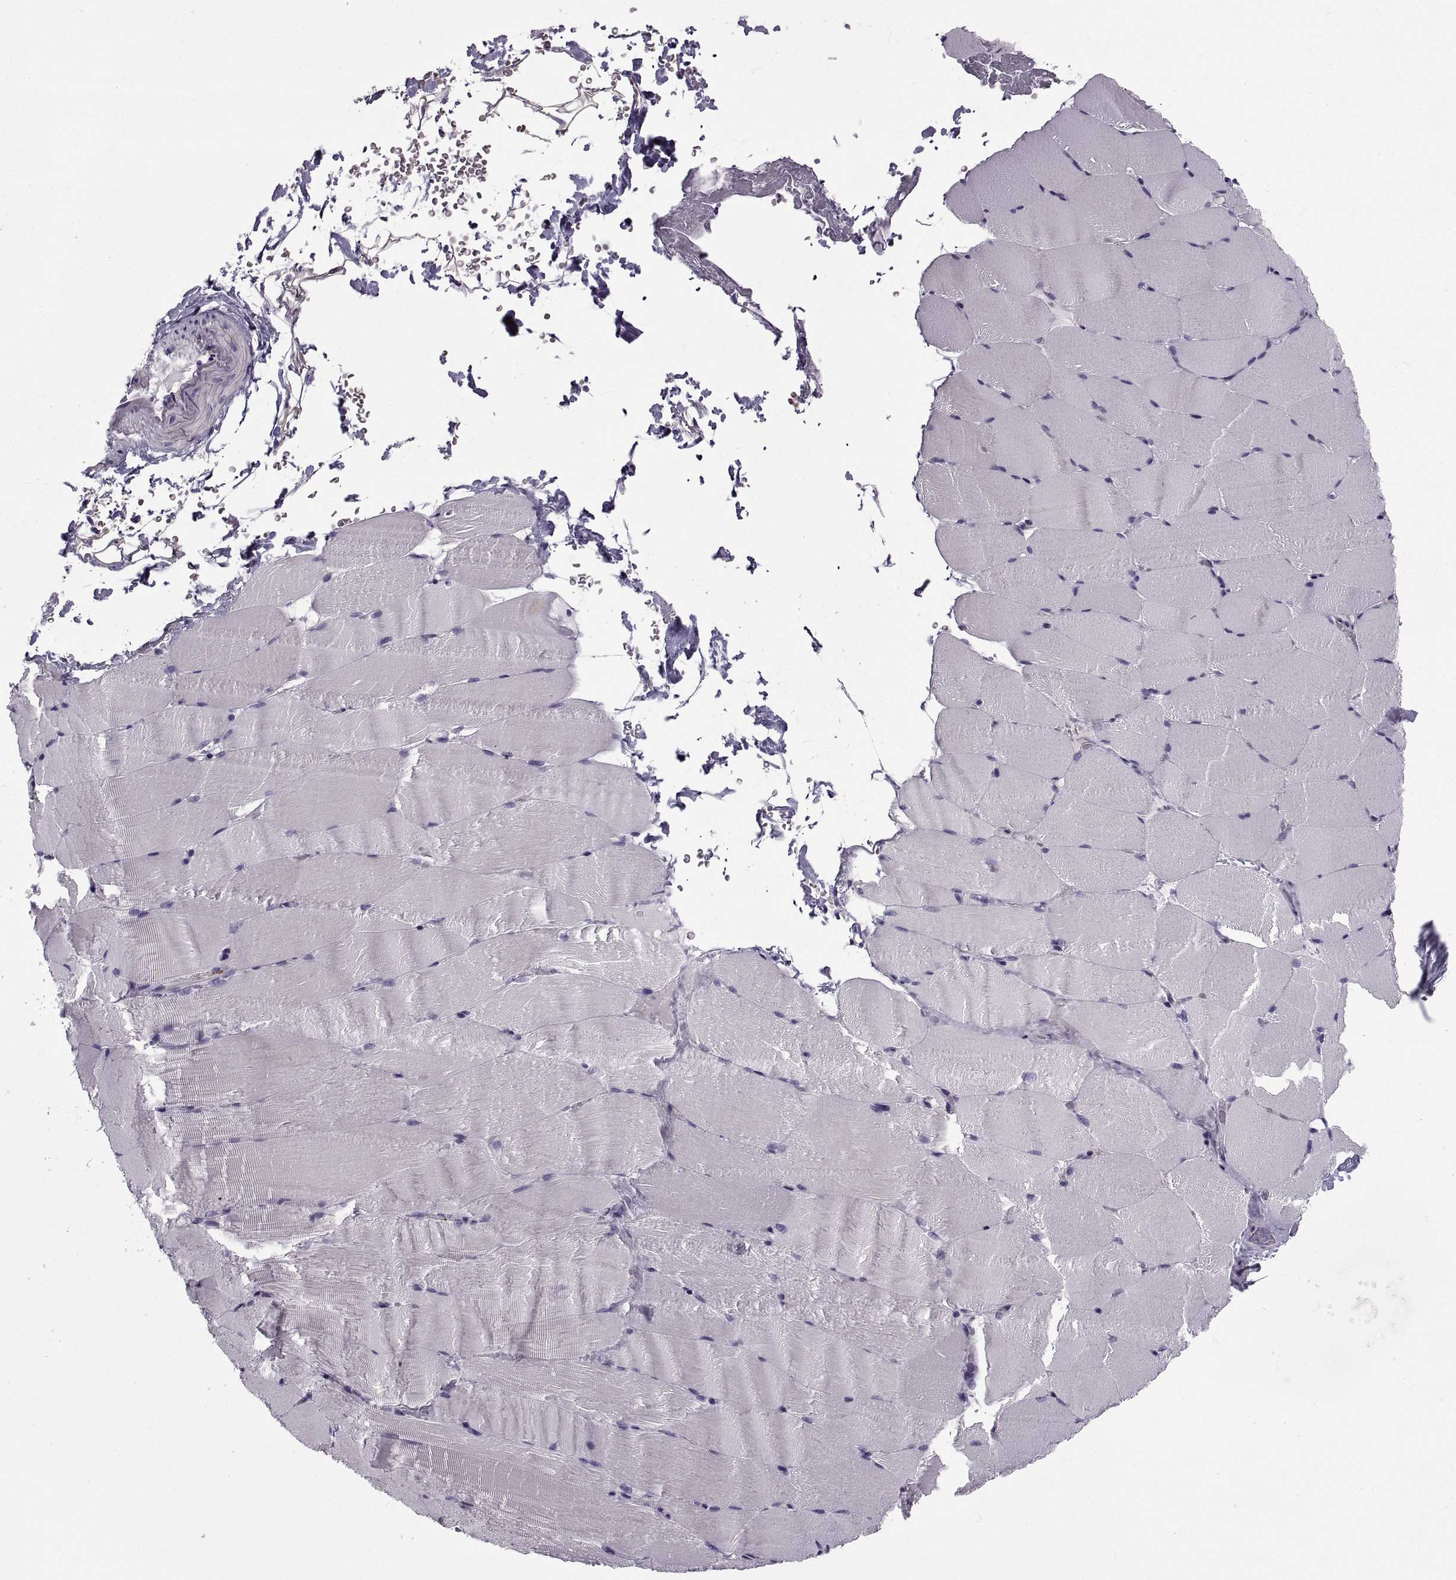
{"staining": {"intensity": "negative", "quantity": "none", "location": "none"}, "tissue": "skeletal muscle", "cell_type": "Myocytes", "image_type": "normal", "snomed": [{"axis": "morphology", "description": "Normal tissue, NOS"}, {"axis": "topography", "description": "Skeletal muscle"}], "caption": "This is a micrograph of immunohistochemistry (IHC) staining of benign skeletal muscle, which shows no expression in myocytes. The staining is performed using DAB (3,3'-diaminobenzidine) brown chromogen with nuclei counter-stained in using hematoxylin.", "gene": "CALCR", "patient": {"sex": "female", "age": 37}}